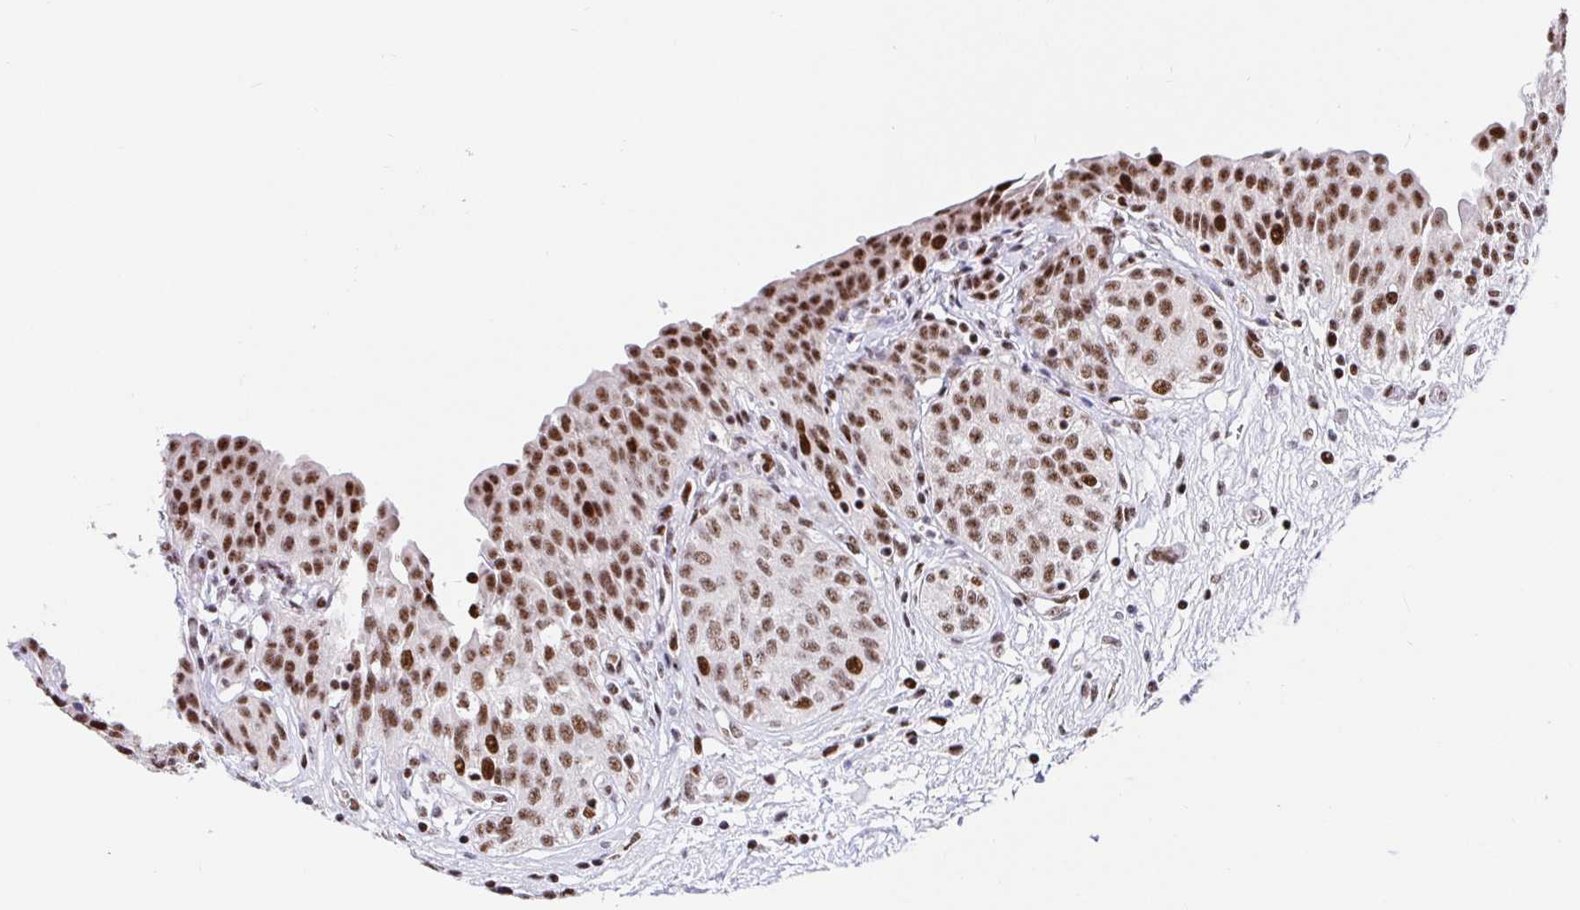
{"staining": {"intensity": "moderate", "quantity": ">75%", "location": "nuclear"}, "tissue": "urinary bladder", "cell_type": "Urothelial cells", "image_type": "normal", "snomed": [{"axis": "morphology", "description": "Normal tissue, NOS"}, {"axis": "topography", "description": "Urinary bladder"}], "caption": "Protein staining shows moderate nuclear positivity in approximately >75% of urothelial cells in unremarkable urinary bladder.", "gene": "SETD5", "patient": {"sex": "male", "age": 68}}